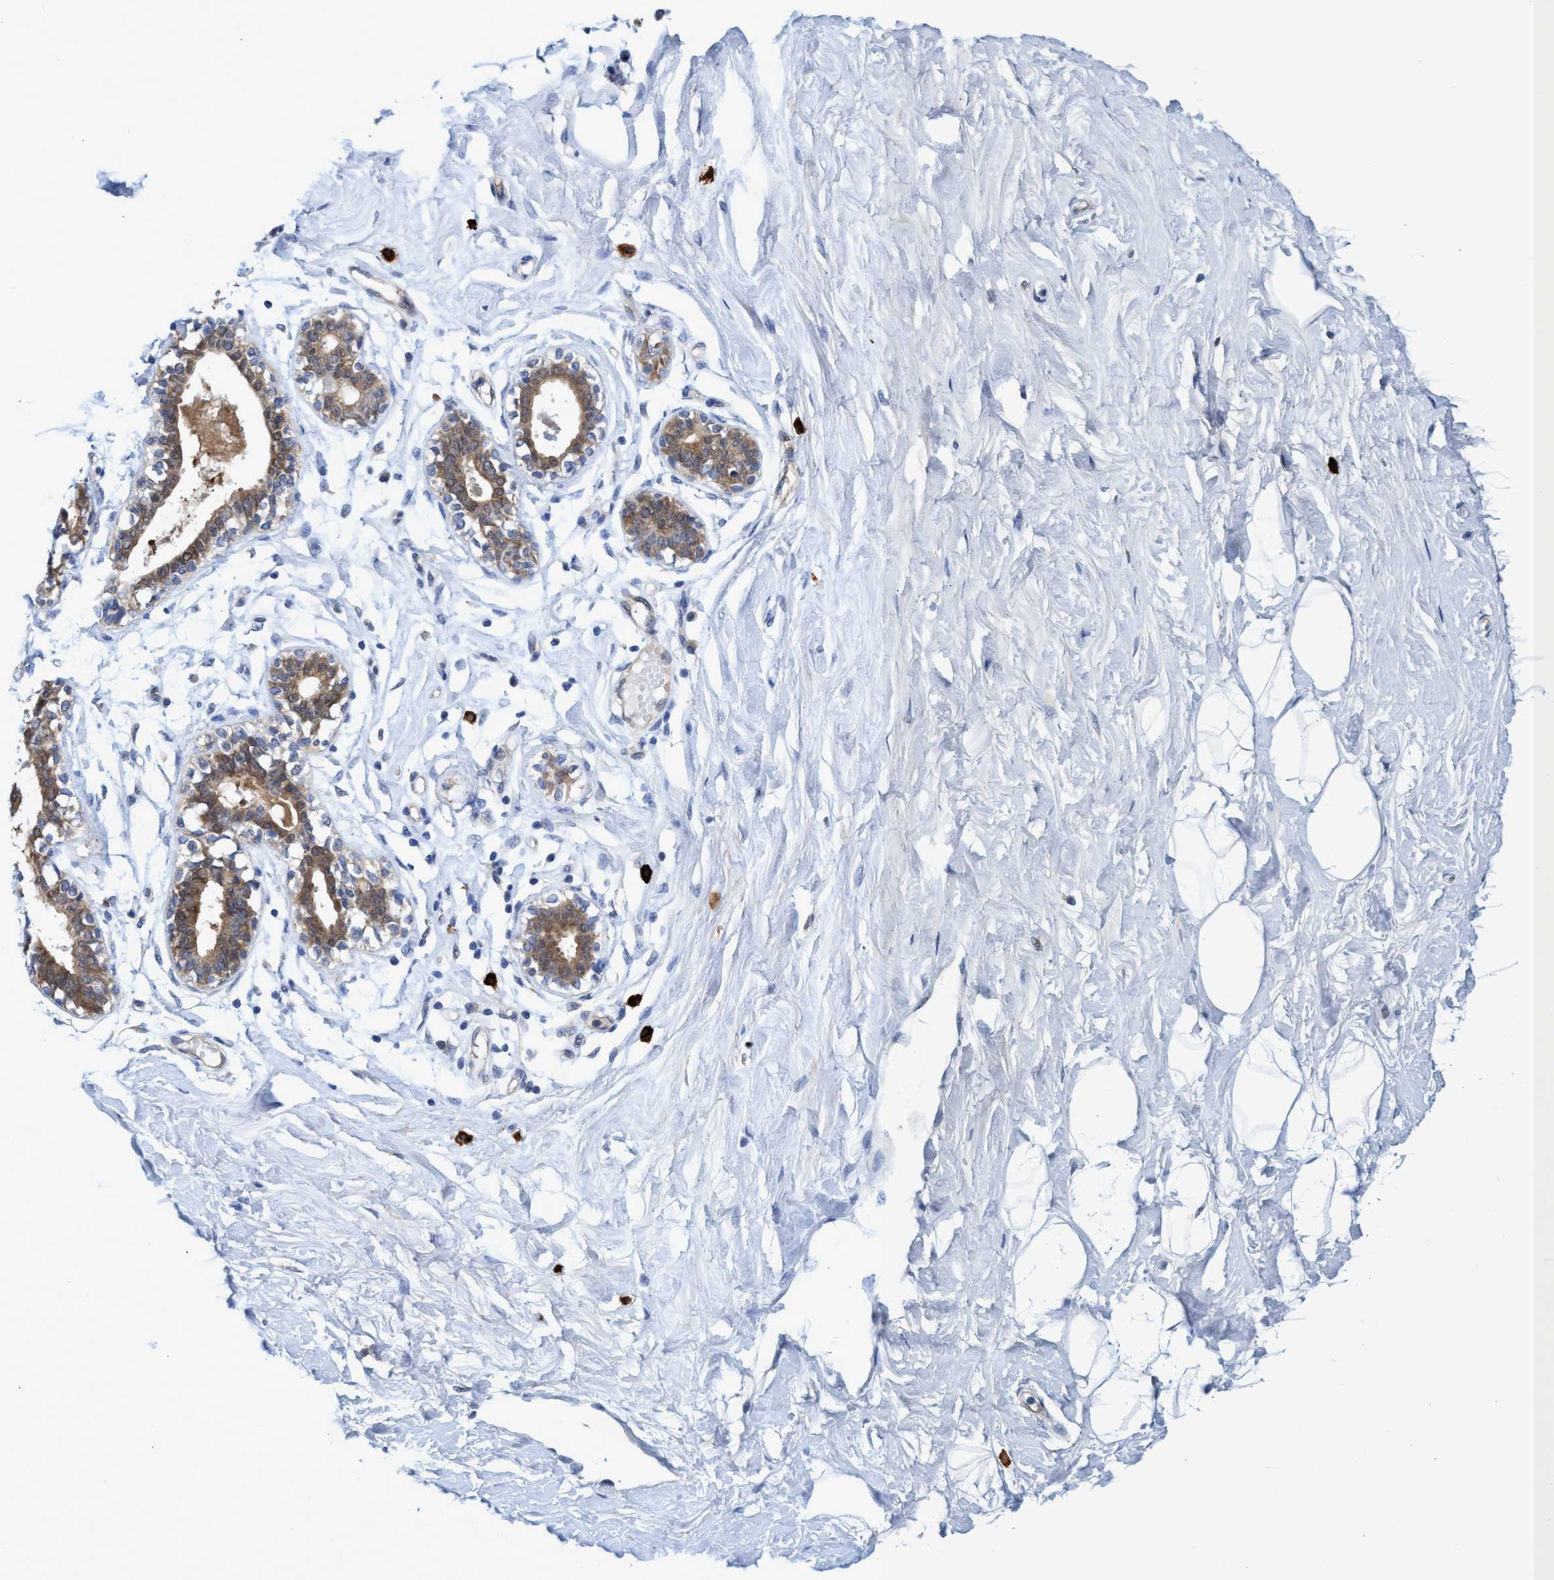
{"staining": {"intensity": "negative", "quantity": "none", "location": "none"}, "tissue": "breast", "cell_type": "Adipocytes", "image_type": "normal", "snomed": [{"axis": "morphology", "description": "Normal tissue, NOS"}, {"axis": "topography", "description": "Breast"}], "caption": "This is a micrograph of immunohistochemistry (IHC) staining of normal breast, which shows no staining in adipocytes. (Stains: DAB IHC with hematoxylin counter stain, Microscopy: brightfield microscopy at high magnification).", "gene": "PNPO", "patient": {"sex": "female", "age": 23}}